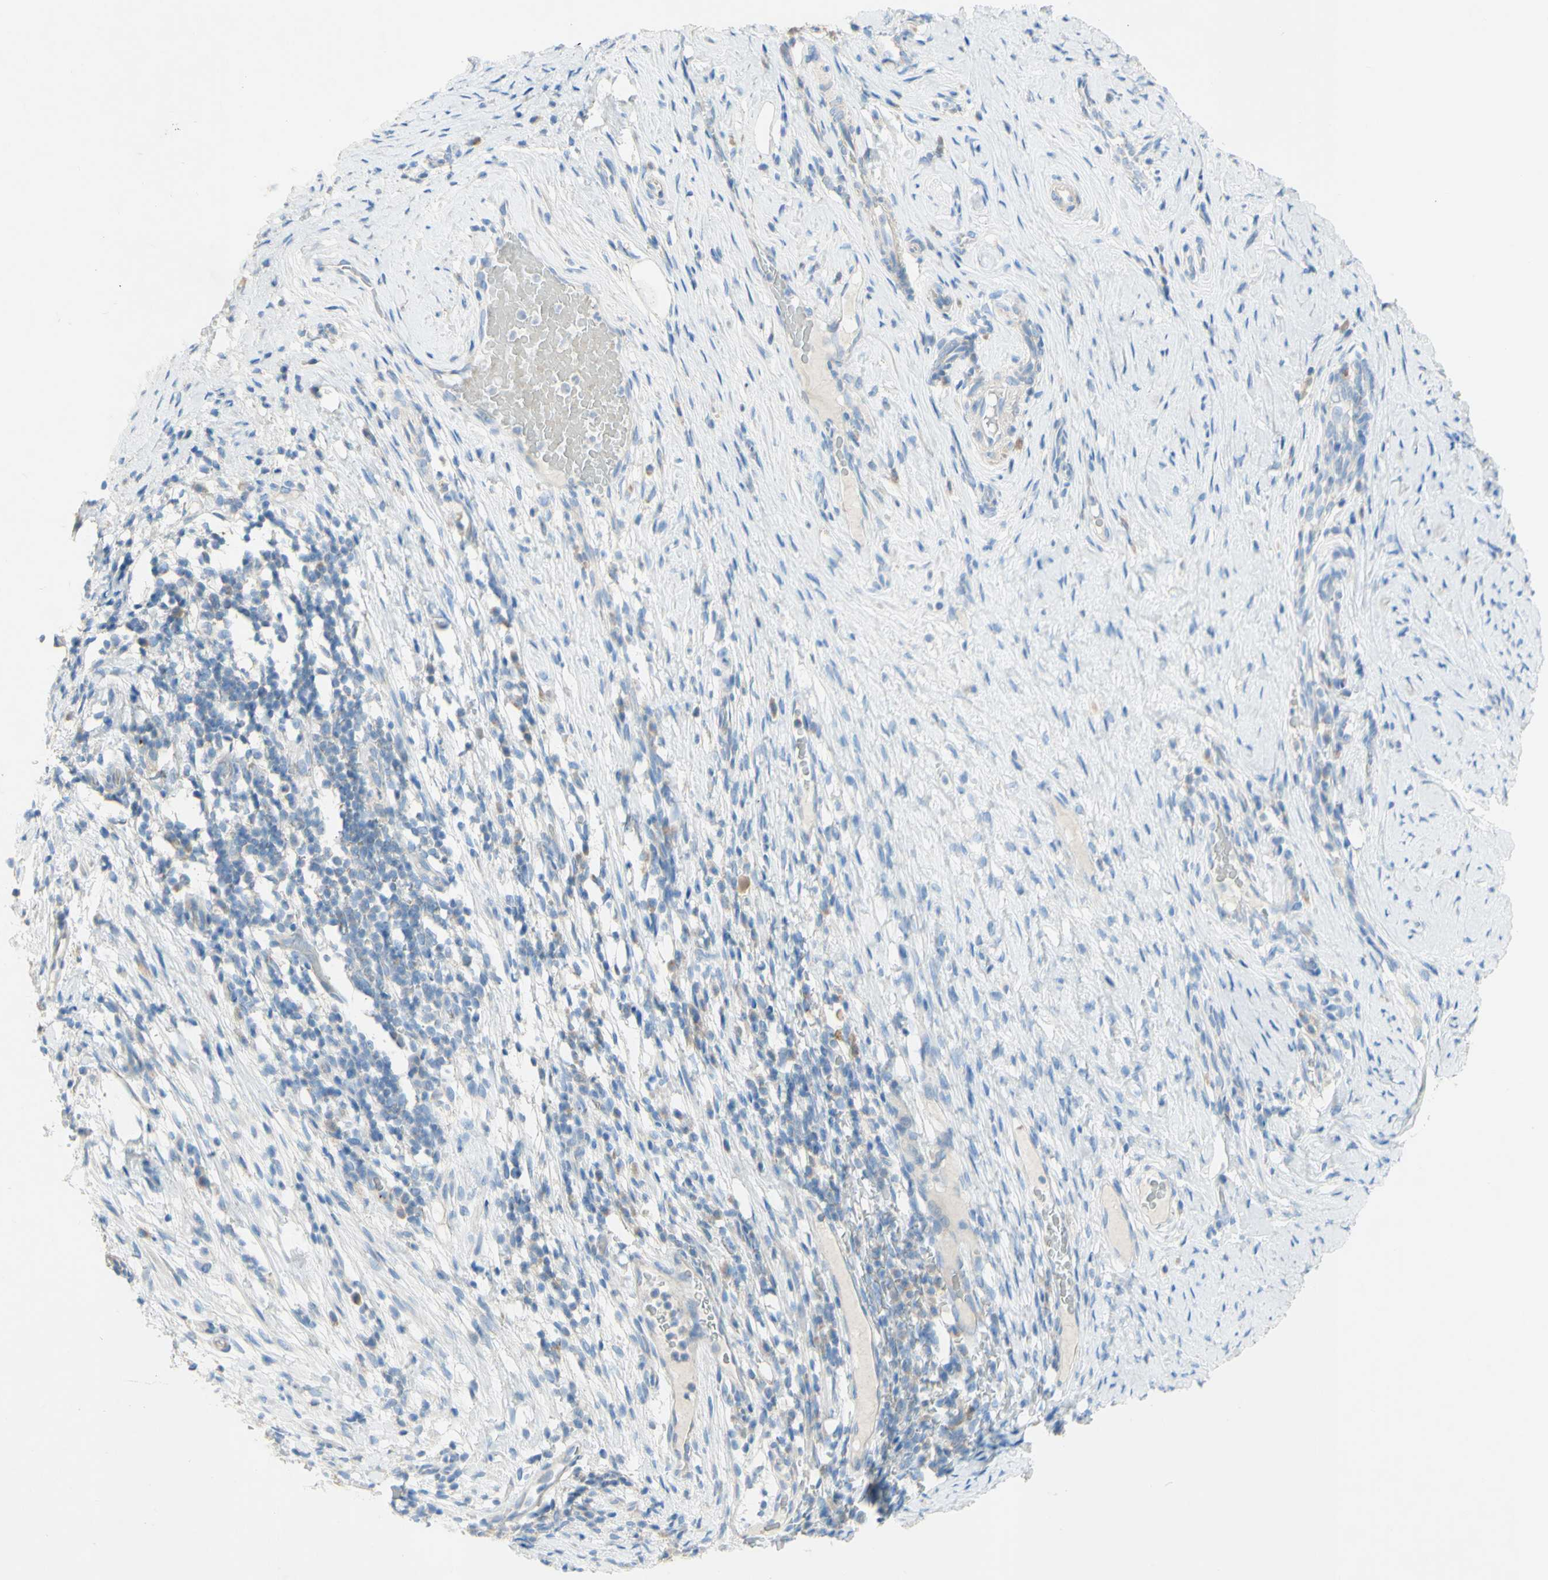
{"staining": {"intensity": "negative", "quantity": "none", "location": "none"}, "tissue": "cervical cancer", "cell_type": "Tumor cells", "image_type": "cancer", "snomed": [{"axis": "morphology", "description": "Squamous cell carcinoma, NOS"}, {"axis": "topography", "description": "Cervix"}], "caption": "IHC image of human cervical squamous cell carcinoma stained for a protein (brown), which exhibits no positivity in tumor cells.", "gene": "ACADL", "patient": {"sex": "female", "age": 51}}